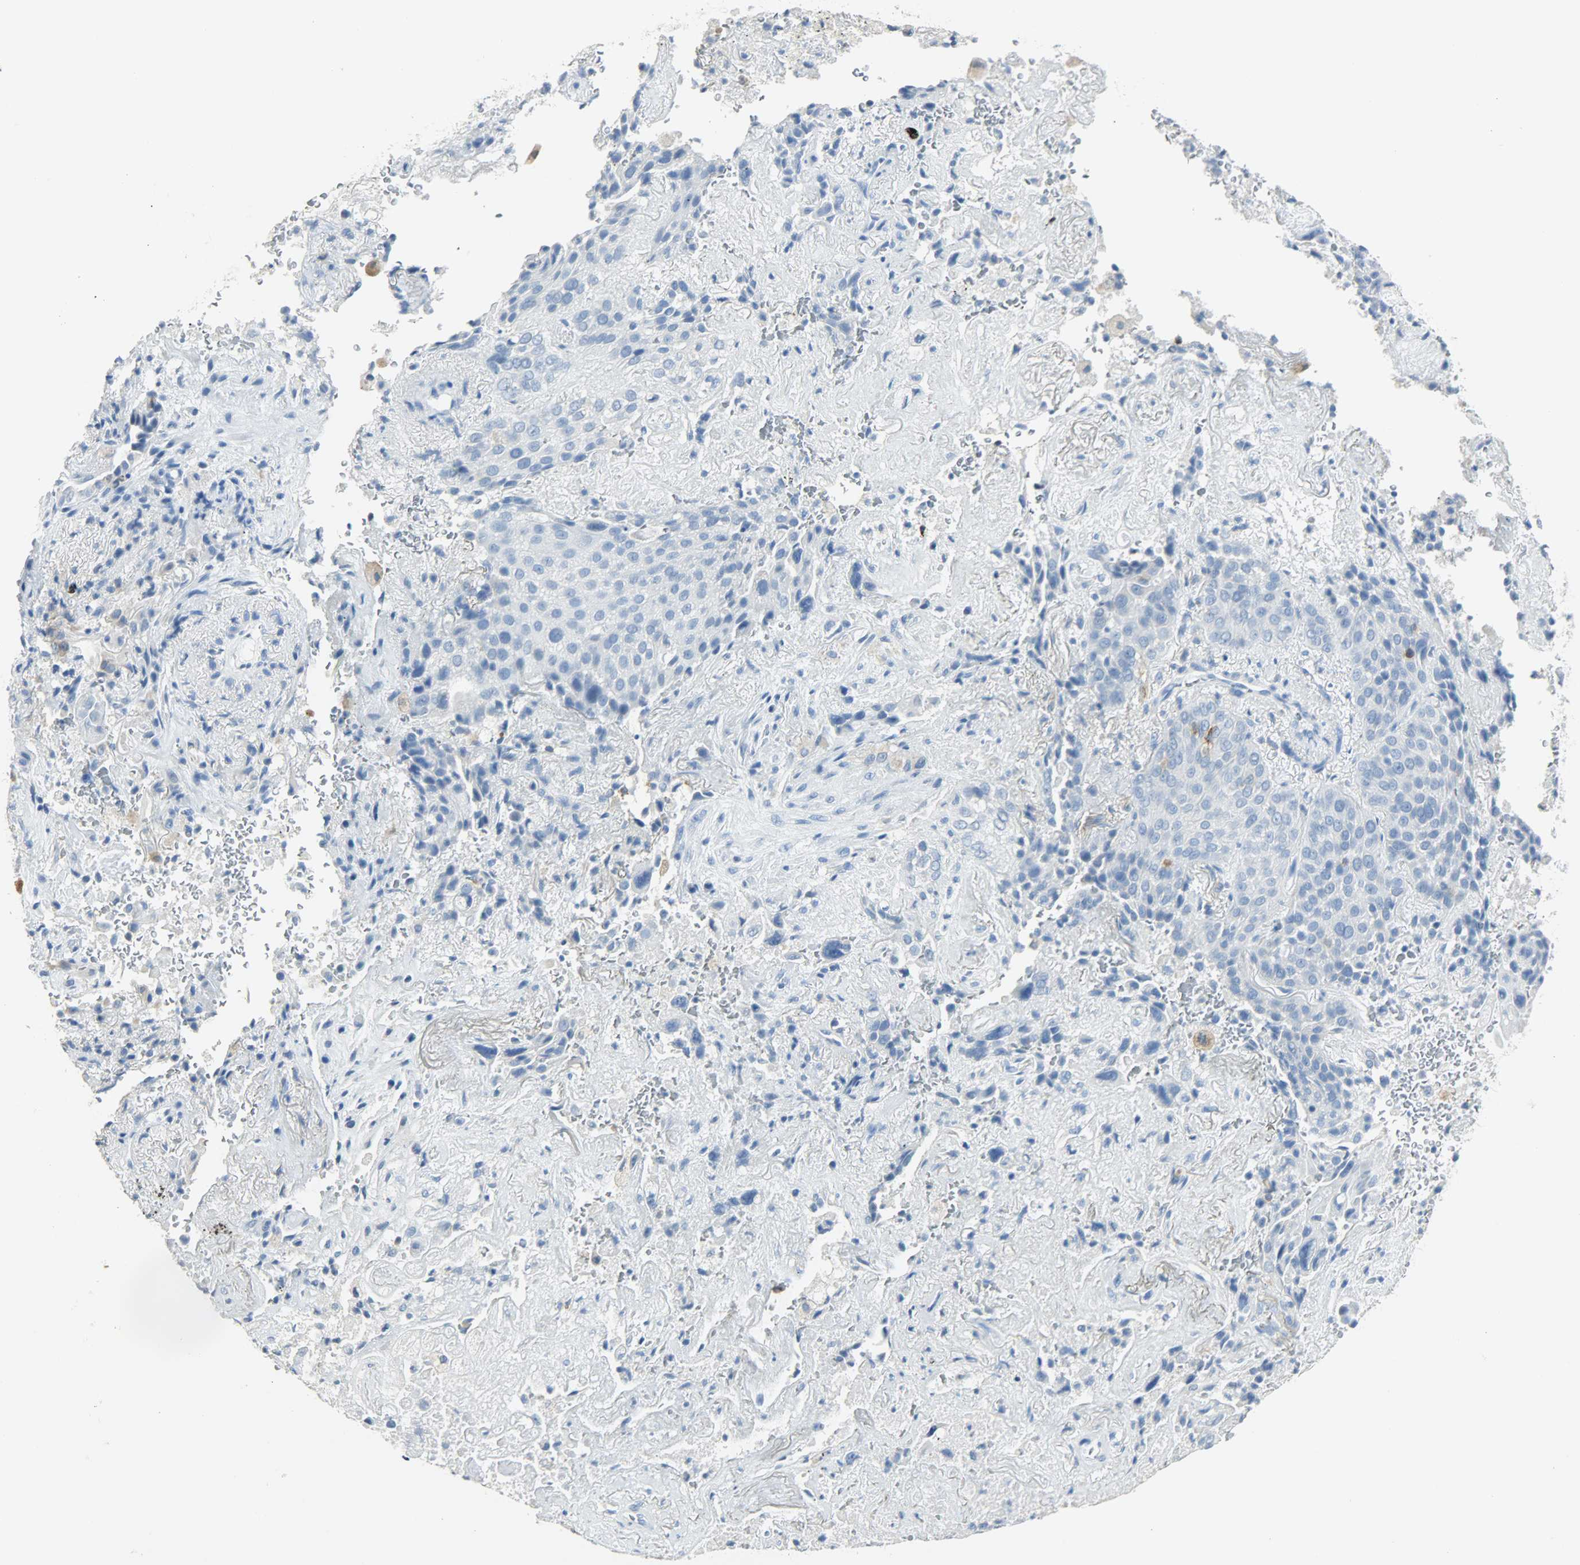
{"staining": {"intensity": "negative", "quantity": "none", "location": "none"}, "tissue": "lung cancer", "cell_type": "Tumor cells", "image_type": "cancer", "snomed": [{"axis": "morphology", "description": "Squamous cell carcinoma, NOS"}, {"axis": "topography", "description": "Lung"}], "caption": "DAB (3,3'-diaminobenzidine) immunohistochemical staining of human squamous cell carcinoma (lung) reveals no significant staining in tumor cells.", "gene": "PTPN6", "patient": {"sex": "male", "age": 54}}